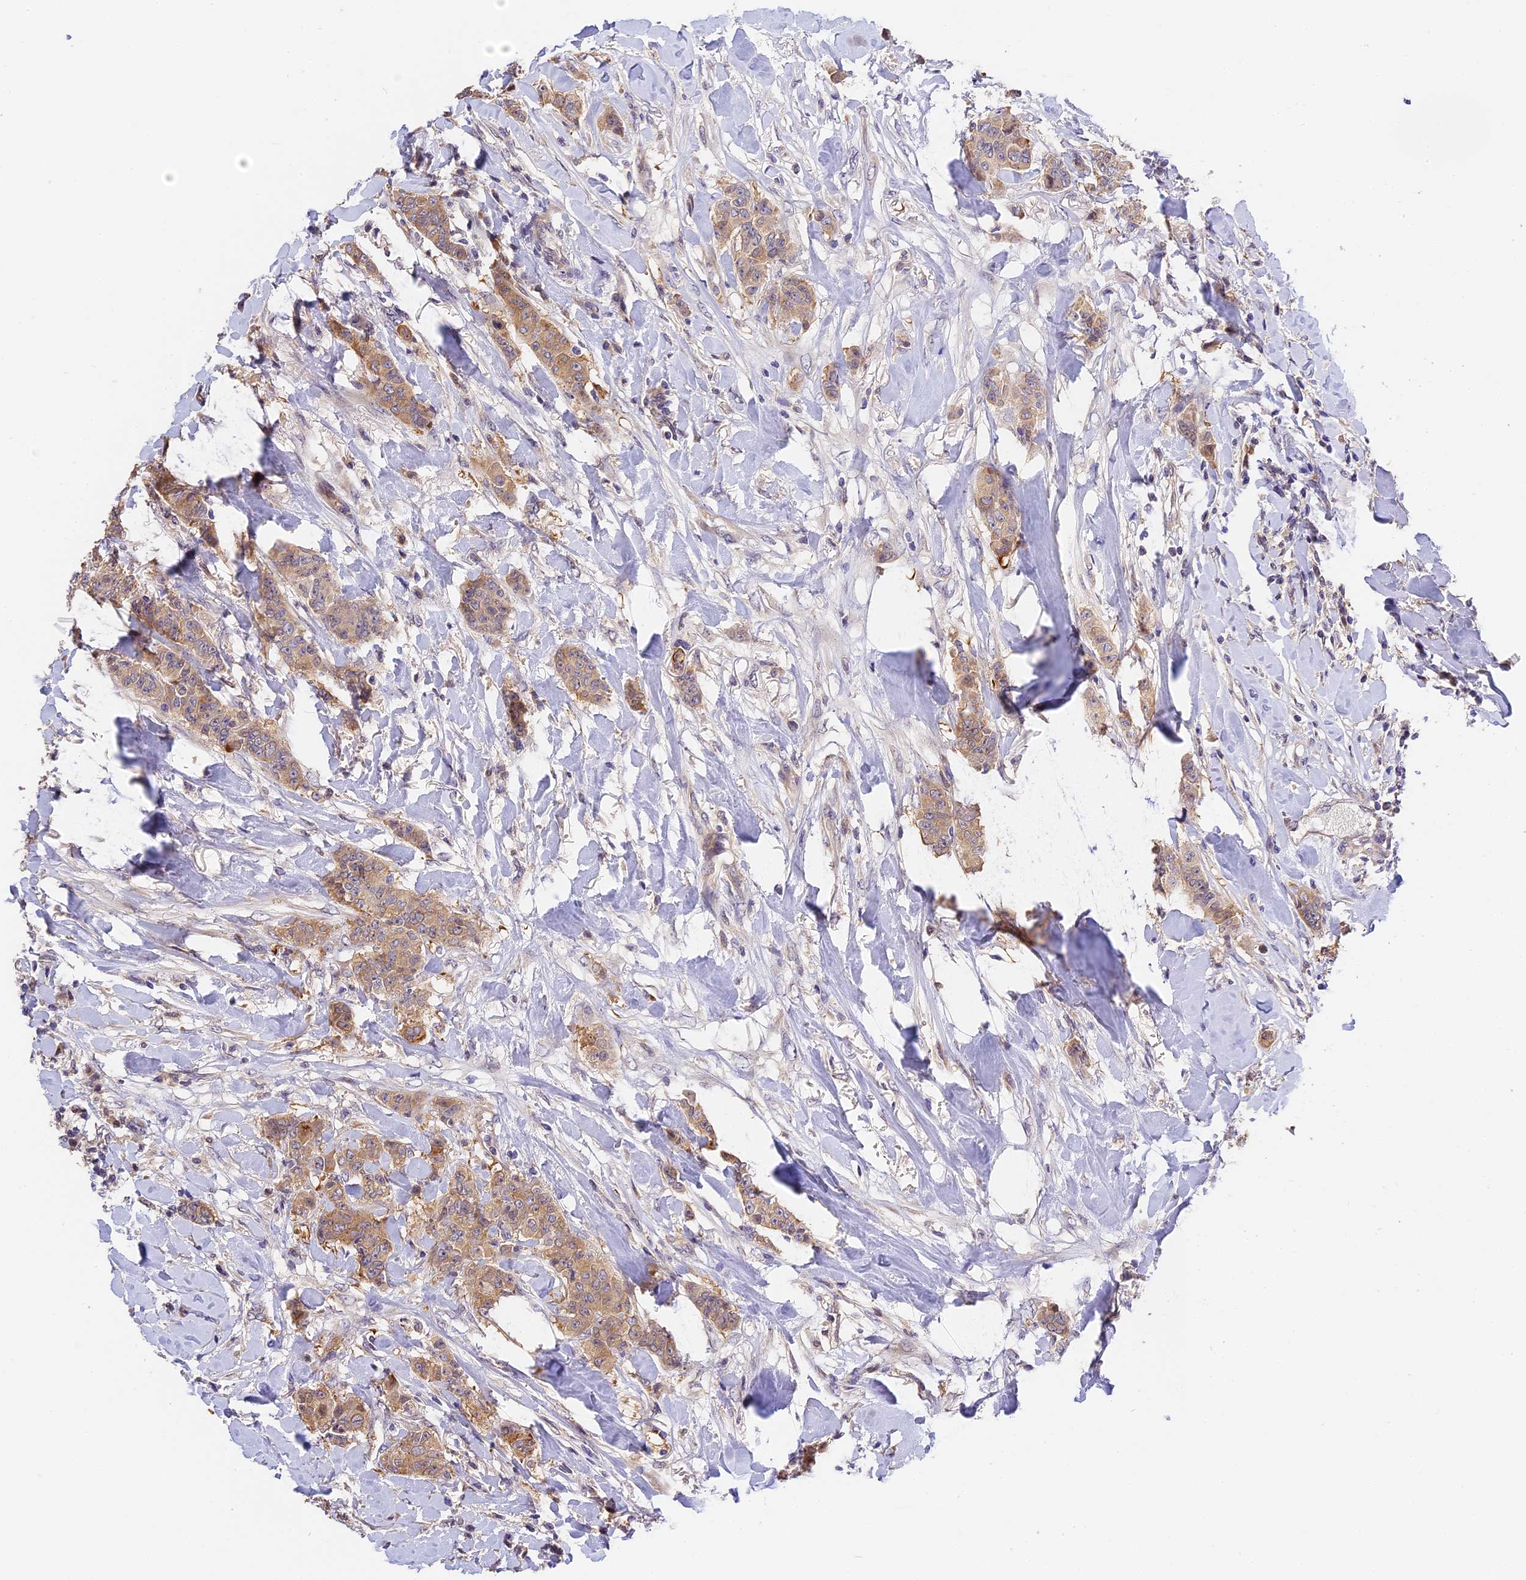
{"staining": {"intensity": "moderate", "quantity": ">75%", "location": "cytoplasmic/membranous"}, "tissue": "breast cancer", "cell_type": "Tumor cells", "image_type": "cancer", "snomed": [{"axis": "morphology", "description": "Duct carcinoma"}, {"axis": "topography", "description": "Breast"}], "caption": "Tumor cells display medium levels of moderate cytoplasmic/membranous positivity in about >75% of cells in human breast infiltrating ductal carcinoma. (IHC, brightfield microscopy, high magnification).", "gene": "BSCL2", "patient": {"sex": "female", "age": 40}}